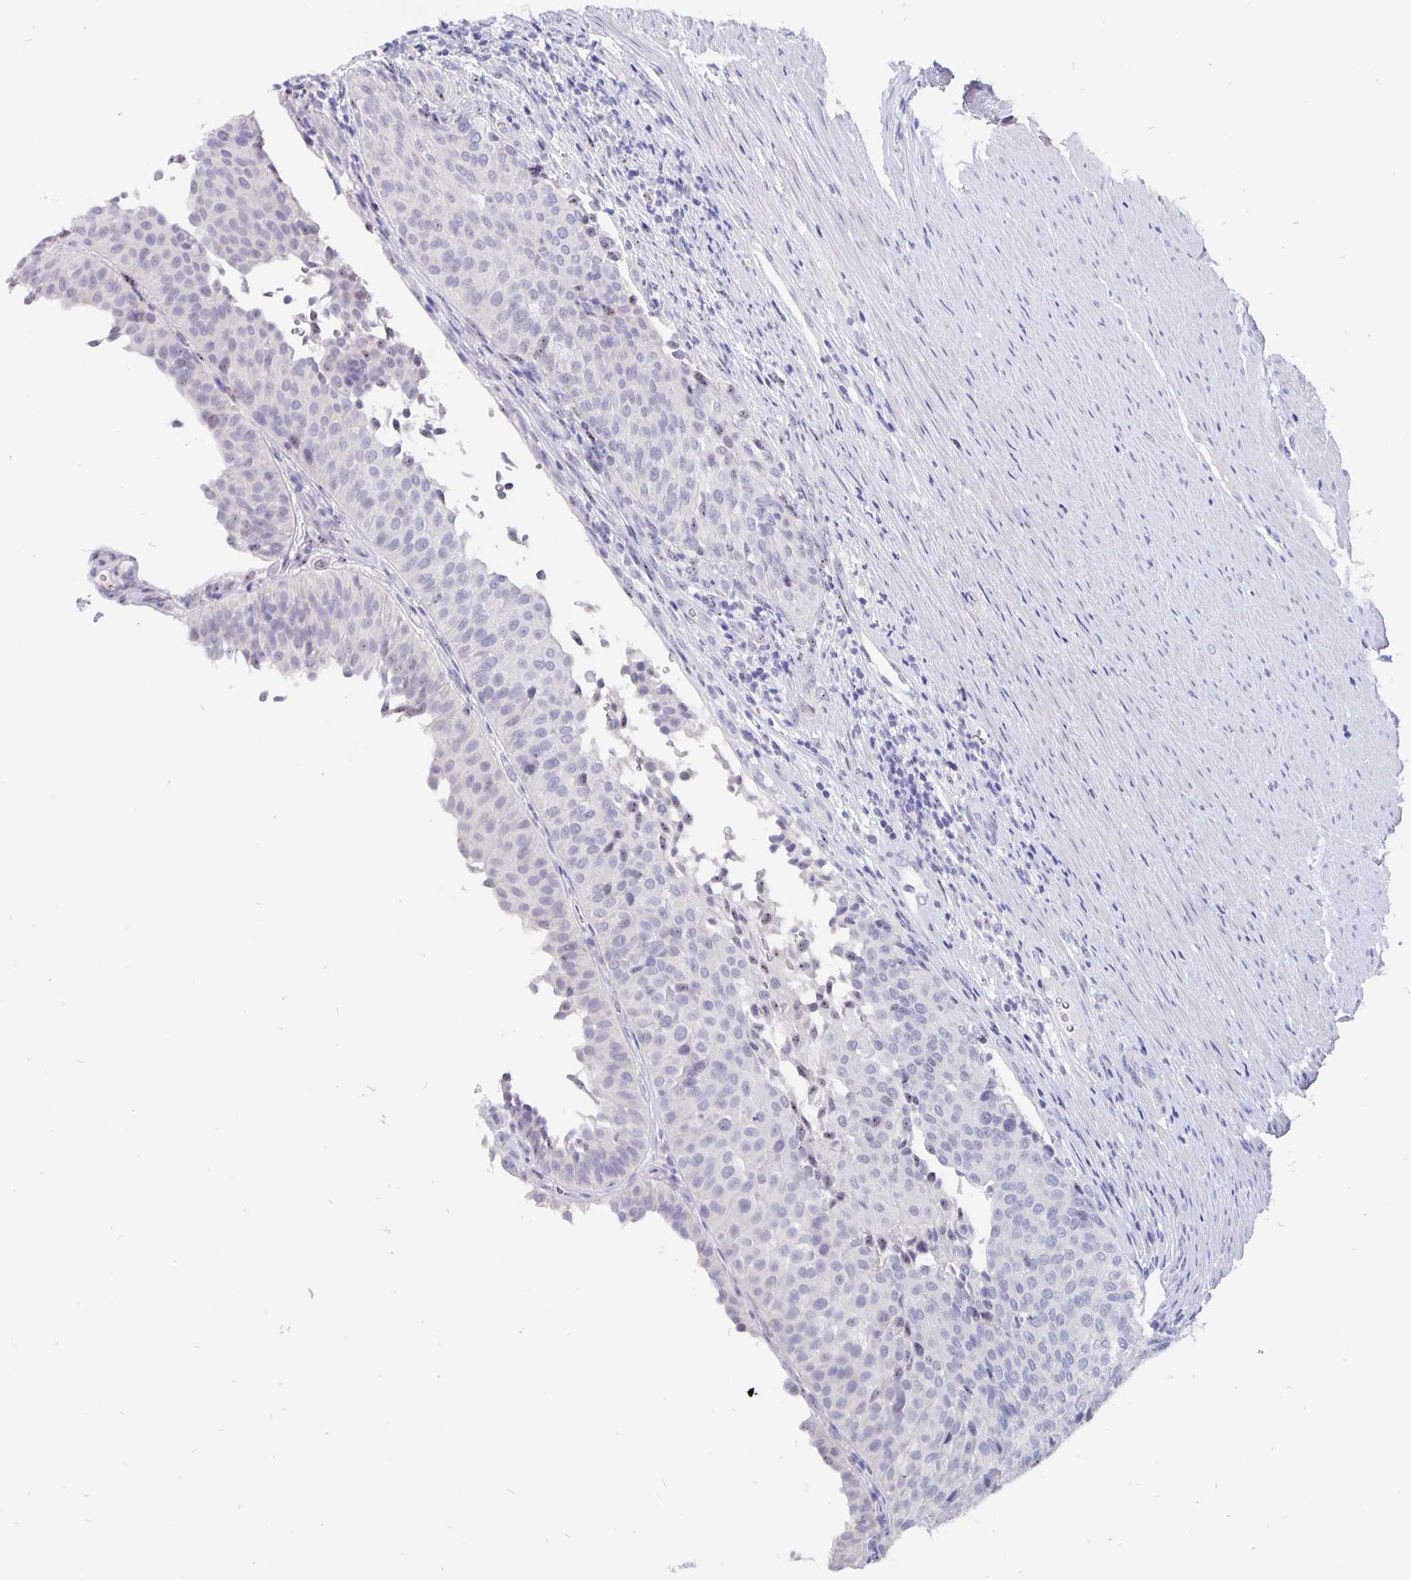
{"staining": {"intensity": "negative", "quantity": "none", "location": "none"}, "tissue": "urinary bladder", "cell_type": "Urothelial cells", "image_type": "normal", "snomed": [{"axis": "morphology", "description": "Normal tissue, NOS"}, {"axis": "topography", "description": "Urinary bladder"}, {"axis": "topography", "description": "Prostate"}], "caption": "Human urinary bladder stained for a protein using immunohistochemistry (IHC) exhibits no expression in urothelial cells.", "gene": "SMOC1", "patient": {"sex": "male", "age": 77}}